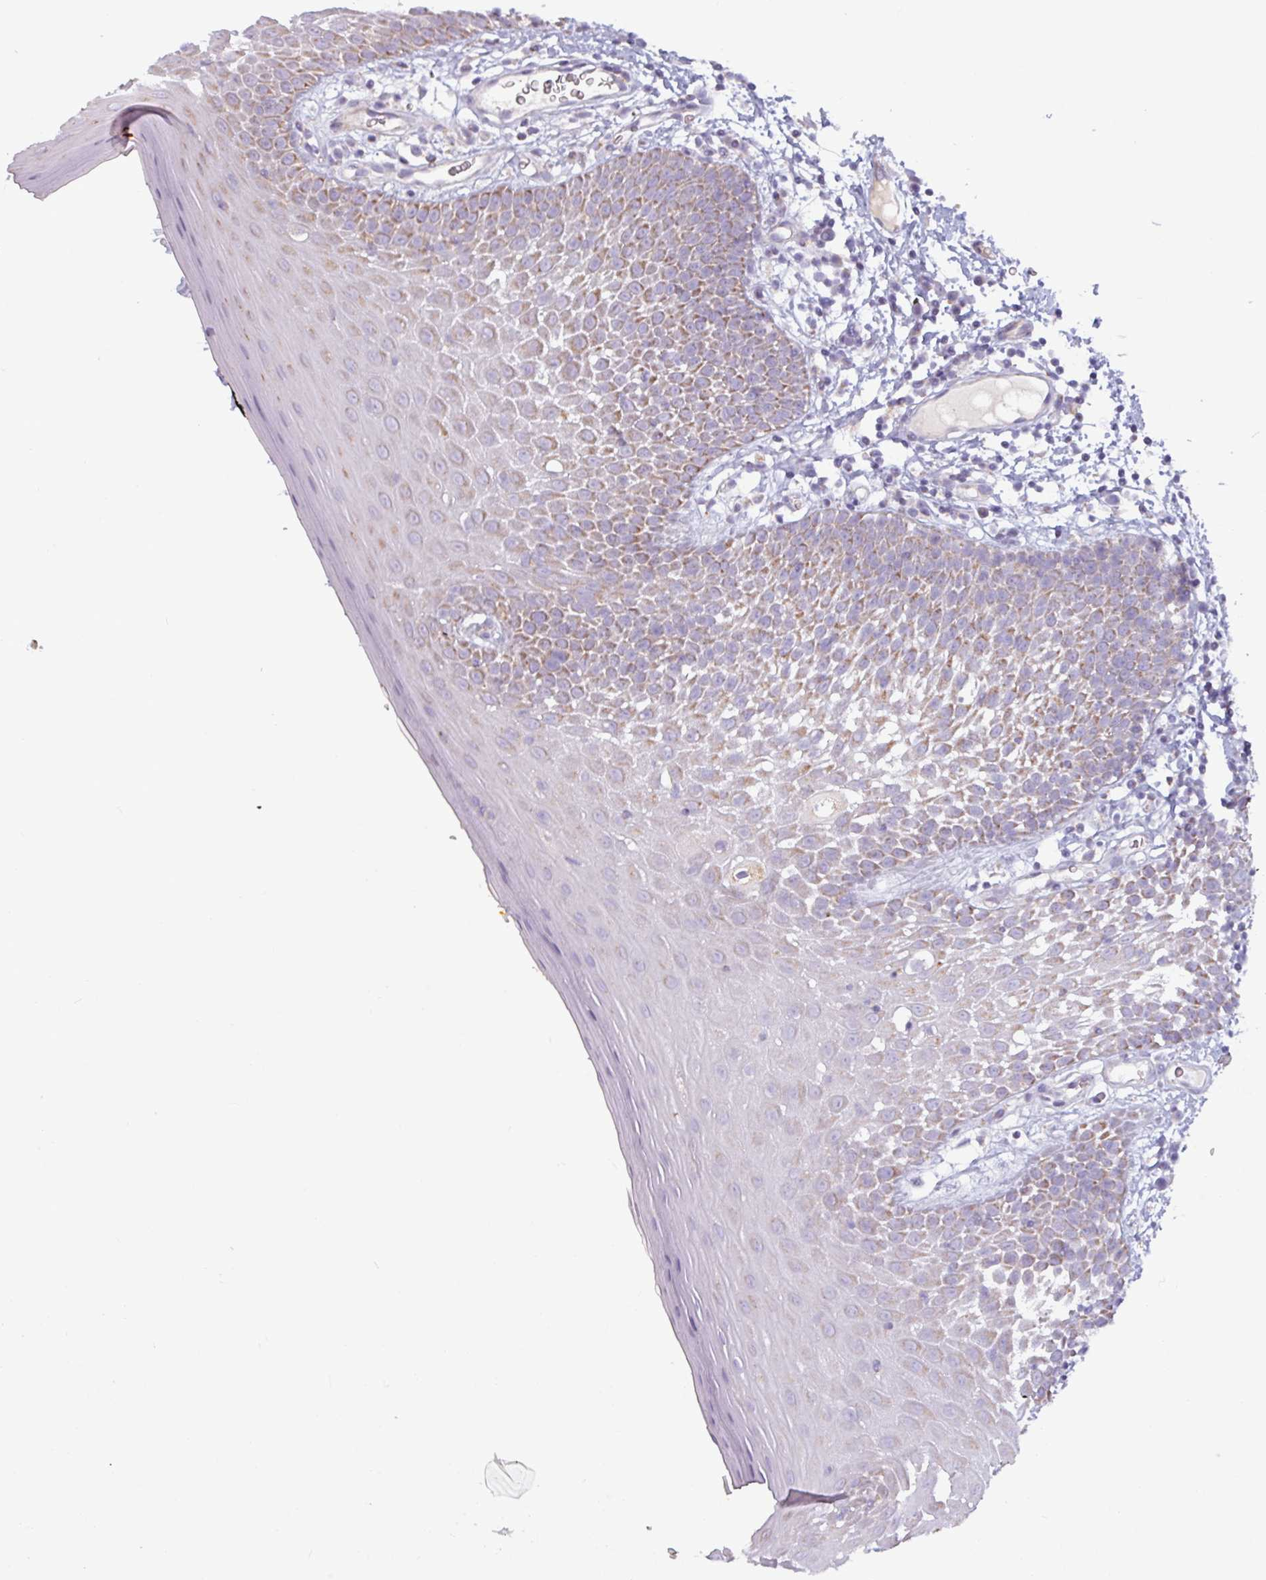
{"staining": {"intensity": "moderate", "quantity": "25%-75%", "location": "cytoplasmic/membranous"}, "tissue": "oral mucosa", "cell_type": "Squamous epithelial cells", "image_type": "normal", "snomed": [{"axis": "morphology", "description": "Normal tissue, NOS"}, {"axis": "morphology", "description": "Squamous cell carcinoma, NOS"}, {"axis": "topography", "description": "Oral tissue"}, {"axis": "topography", "description": "Tounge, NOS"}, {"axis": "topography", "description": "Head-Neck"}], "caption": "Immunohistochemistry (IHC) (DAB) staining of unremarkable oral mucosa demonstrates moderate cytoplasmic/membranous protein staining in approximately 25%-75% of squamous epithelial cells.", "gene": "CAMK1", "patient": {"sex": "male", "age": 76}}